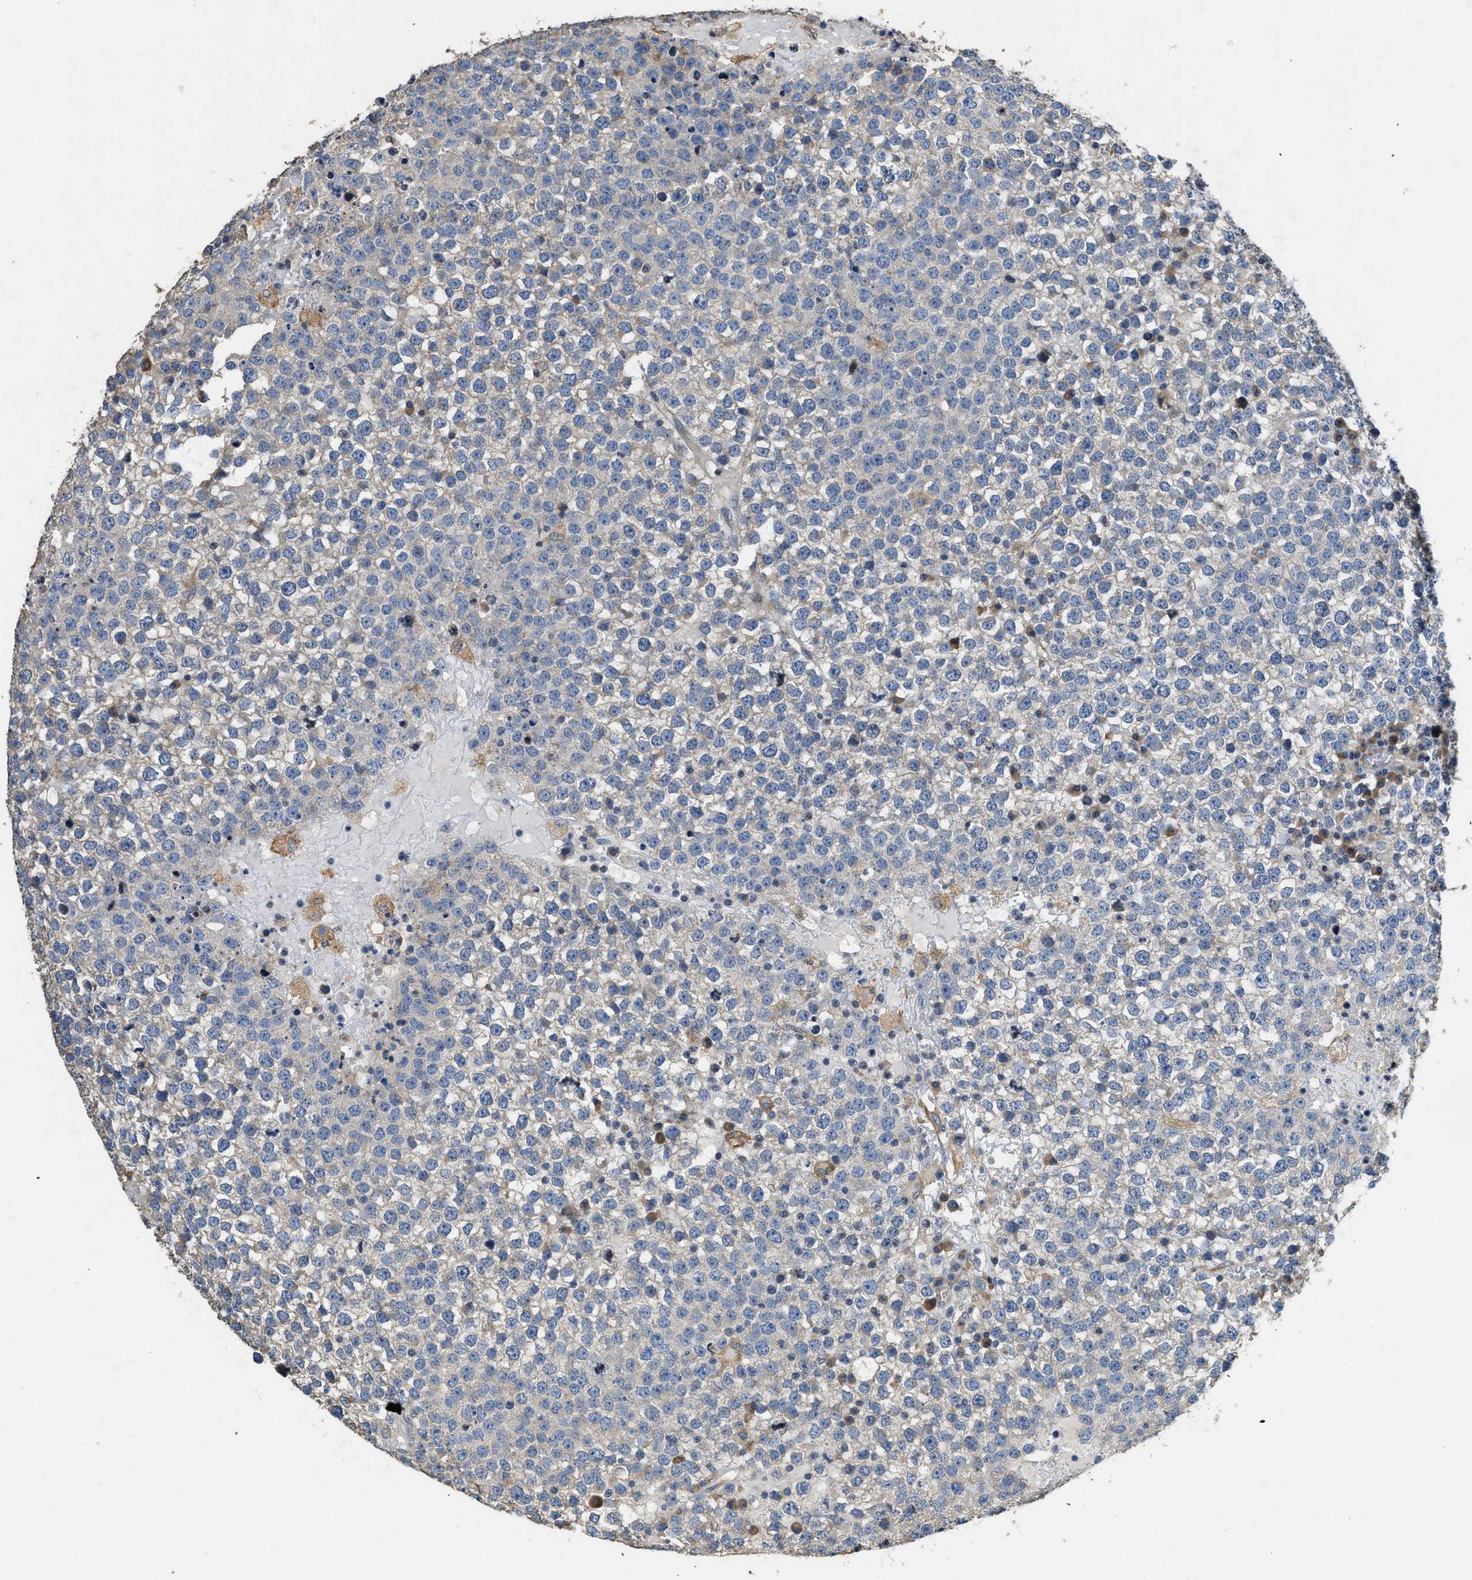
{"staining": {"intensity": "negative", "quantity": "none", "location": "none"}, "tissue": "testis cancer", "cell_type": "Tumor cells", "image_type": "cancer", "snomed": [{"axis": "morphology", "description": "Seminoma, NOS"}, {"axis": "topography", "description": "Testis"}], "caption": "Immunohistochemistry (IHC) micrograph of testis cancer (seminoma) stained for a protein (brown), which displays no positivity in tumor cells.", "gene": "TMEM150A", "patient": {"sex": "male", "age": 65}}